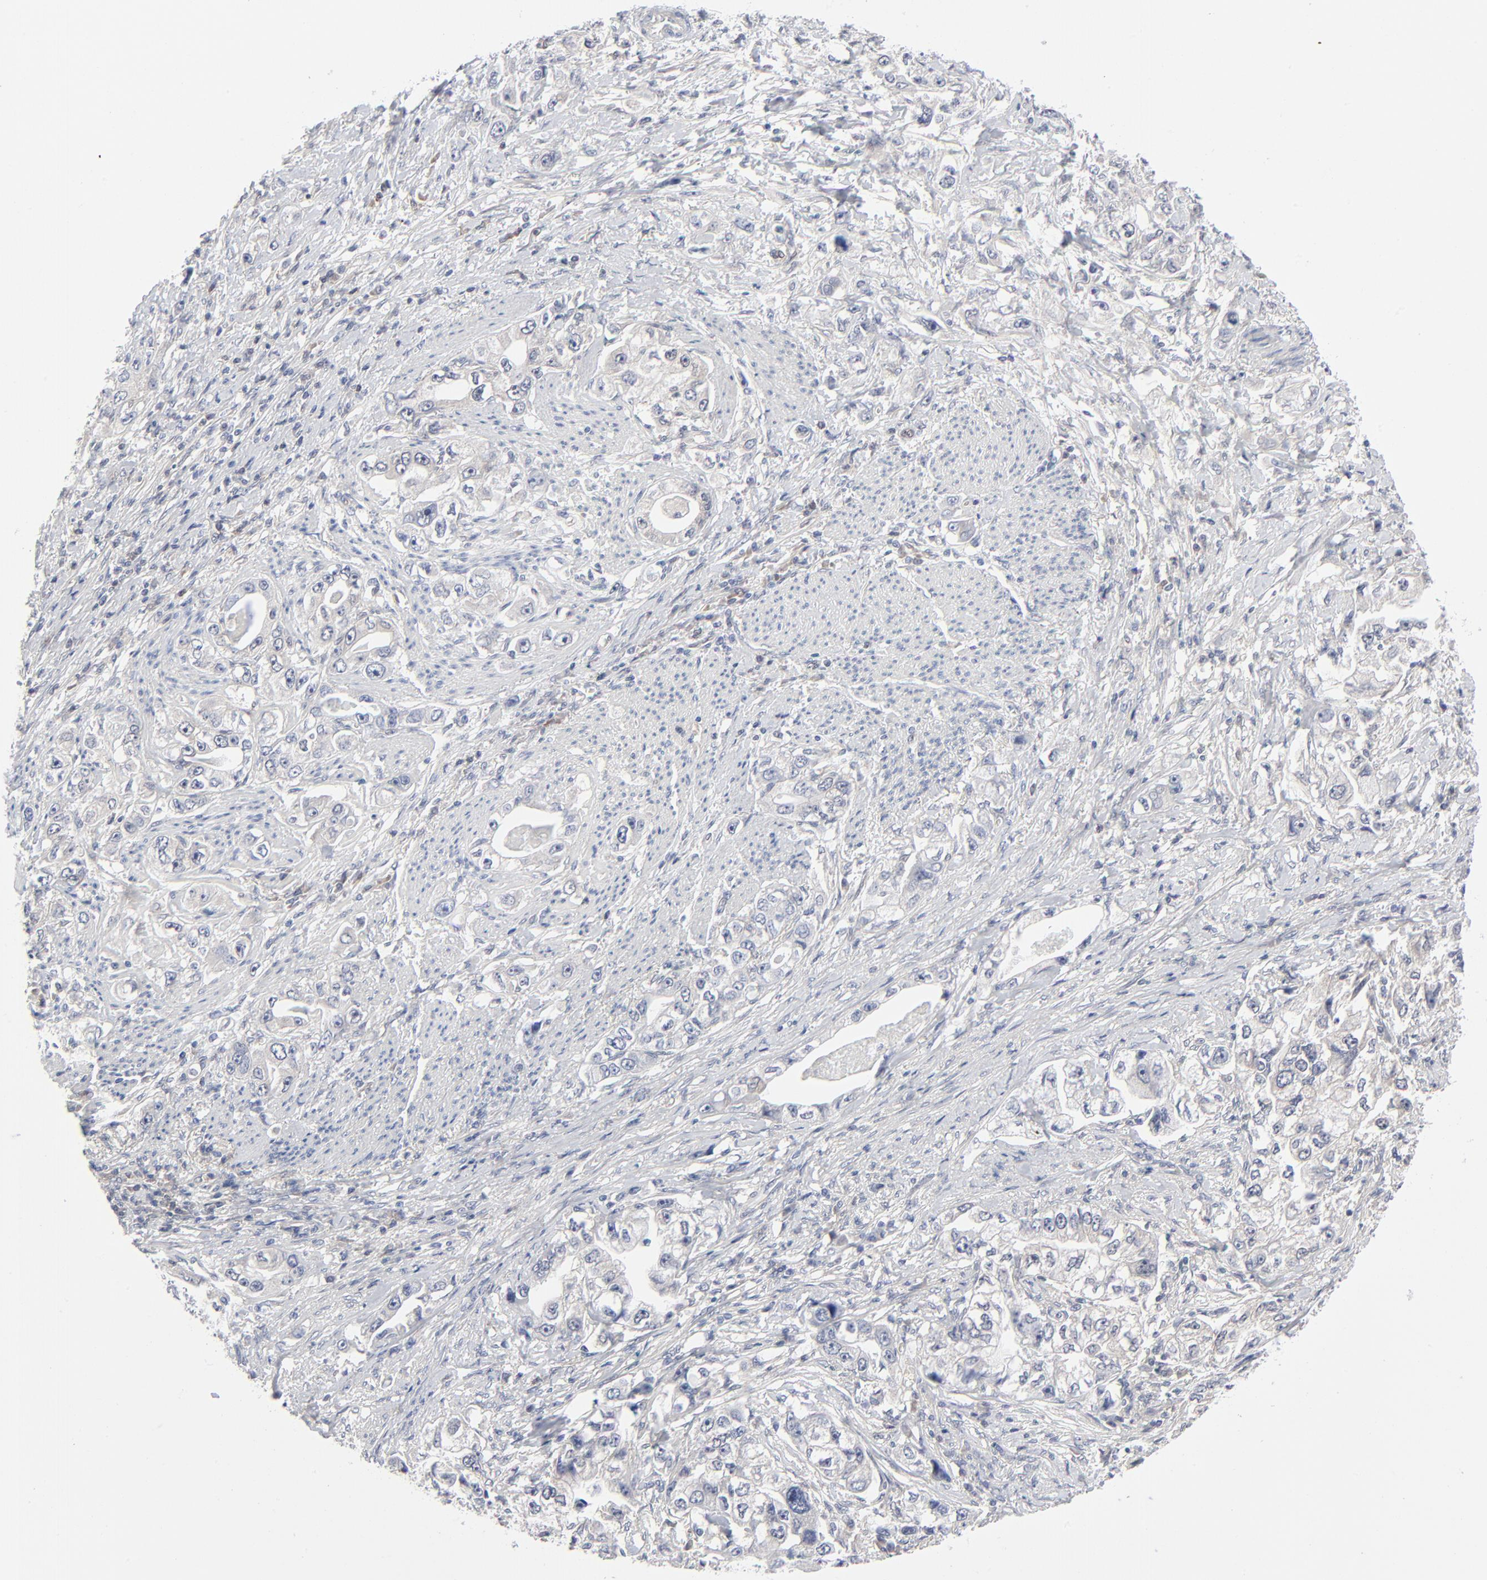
{"staining": {"intensity": "weak", "quantity": ">75%", "location": "cytoplasmic/membranous"}, "tissue": "stomach cancer", "cell_type": "Tumor cells", "image_type": "cancer", "snomed": [{"axis": "morphology", "description": "Adenocarcinoma, NOS"}, {"axis": "topography", "description": "Stomach, lower"}], "caption": "Adenocarcinoma (stomach) was stained to show a protein in brown. There is low levels of weak cytoplasmic/membranous staining in about >75% of tumor cells.", "gene": "RPS6KB1", "patient": {"sex": "female", "age": 93}}